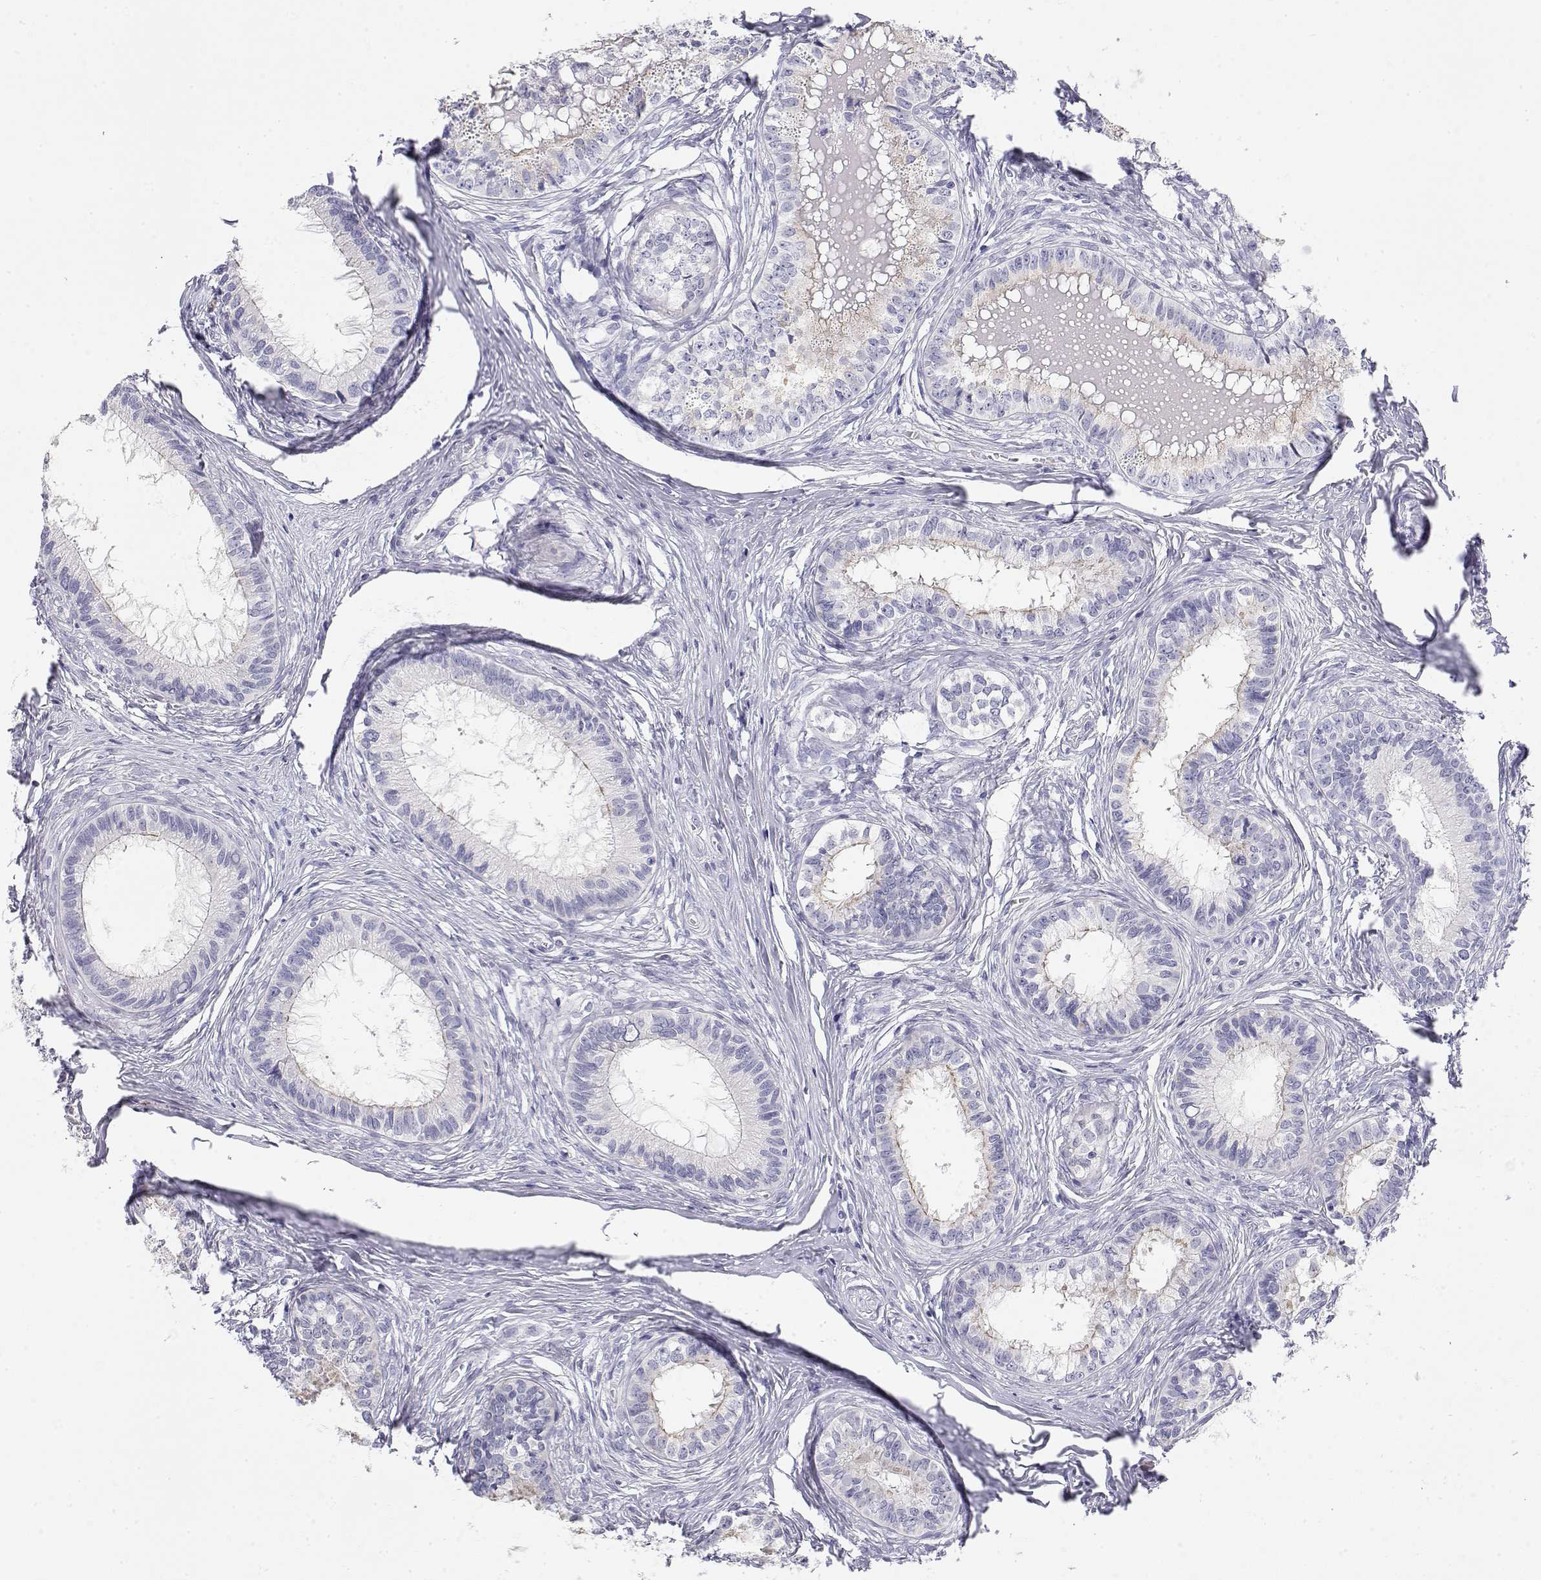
{"staining": {"intensity": "negative", "quantity": "none", "location": "none"}, "tissue": "epididymis", "cell_type": "Glandular cells", "image_type": "normal", "snomed": [{"axis": "morphology", "description": "Normal tissue, NOS"}, {"axis": "topography", "description": "Epididymis"}], "caption": "Benign epididymis was stained to show a protein in brown. There is no significant staining in glandular cells. (Stains: DAB (3,3'-diaminobenzidine) immunohistochemistry with hematoxylin counter stain, Microscopy: brightfield microscopy at high magnification).", "gene": "MISP", "patient": {"sex": "male", "age": 34}}